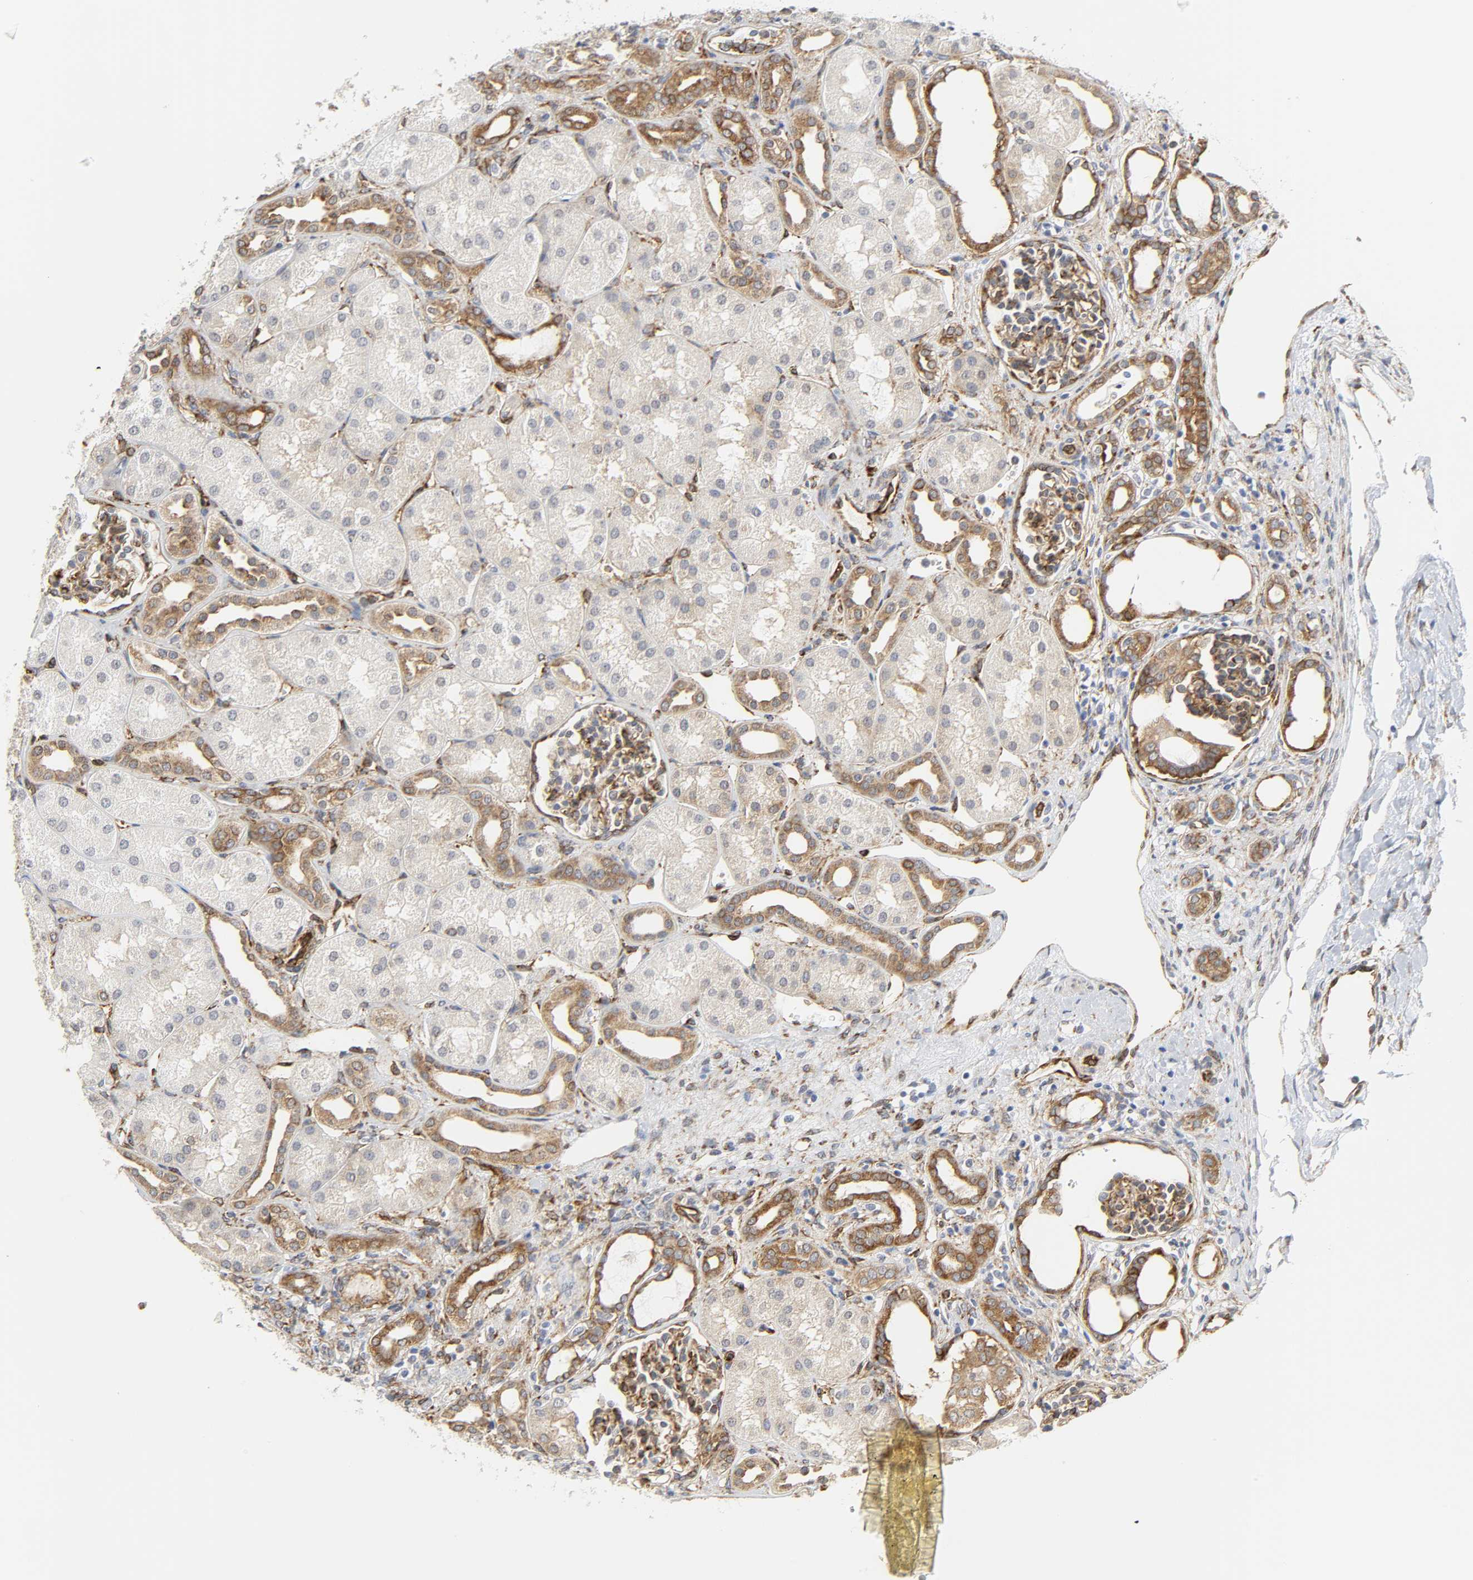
{"staining": {"intensity": "moderate", "quantity": ">75%", "location": "cytoplasmic/membranous"}, "tissue": "kidney", "cell_type": "Cells in glomeruli", "image_type": "normal", "snomed": [{"axis": "morphology", "description": "Normal tissue, NOS"}, {"axis": "topography", "description": "Kidney"}], "caption": "Immunohistochemistry (IHC) of benign human kidney reveals medium levels of moderate cytoplasmic/membranous expression in approximately >75% of cells in glomeruli.", "gene": "DOCK1", "patient": {"sex": "male", "age": 7}}